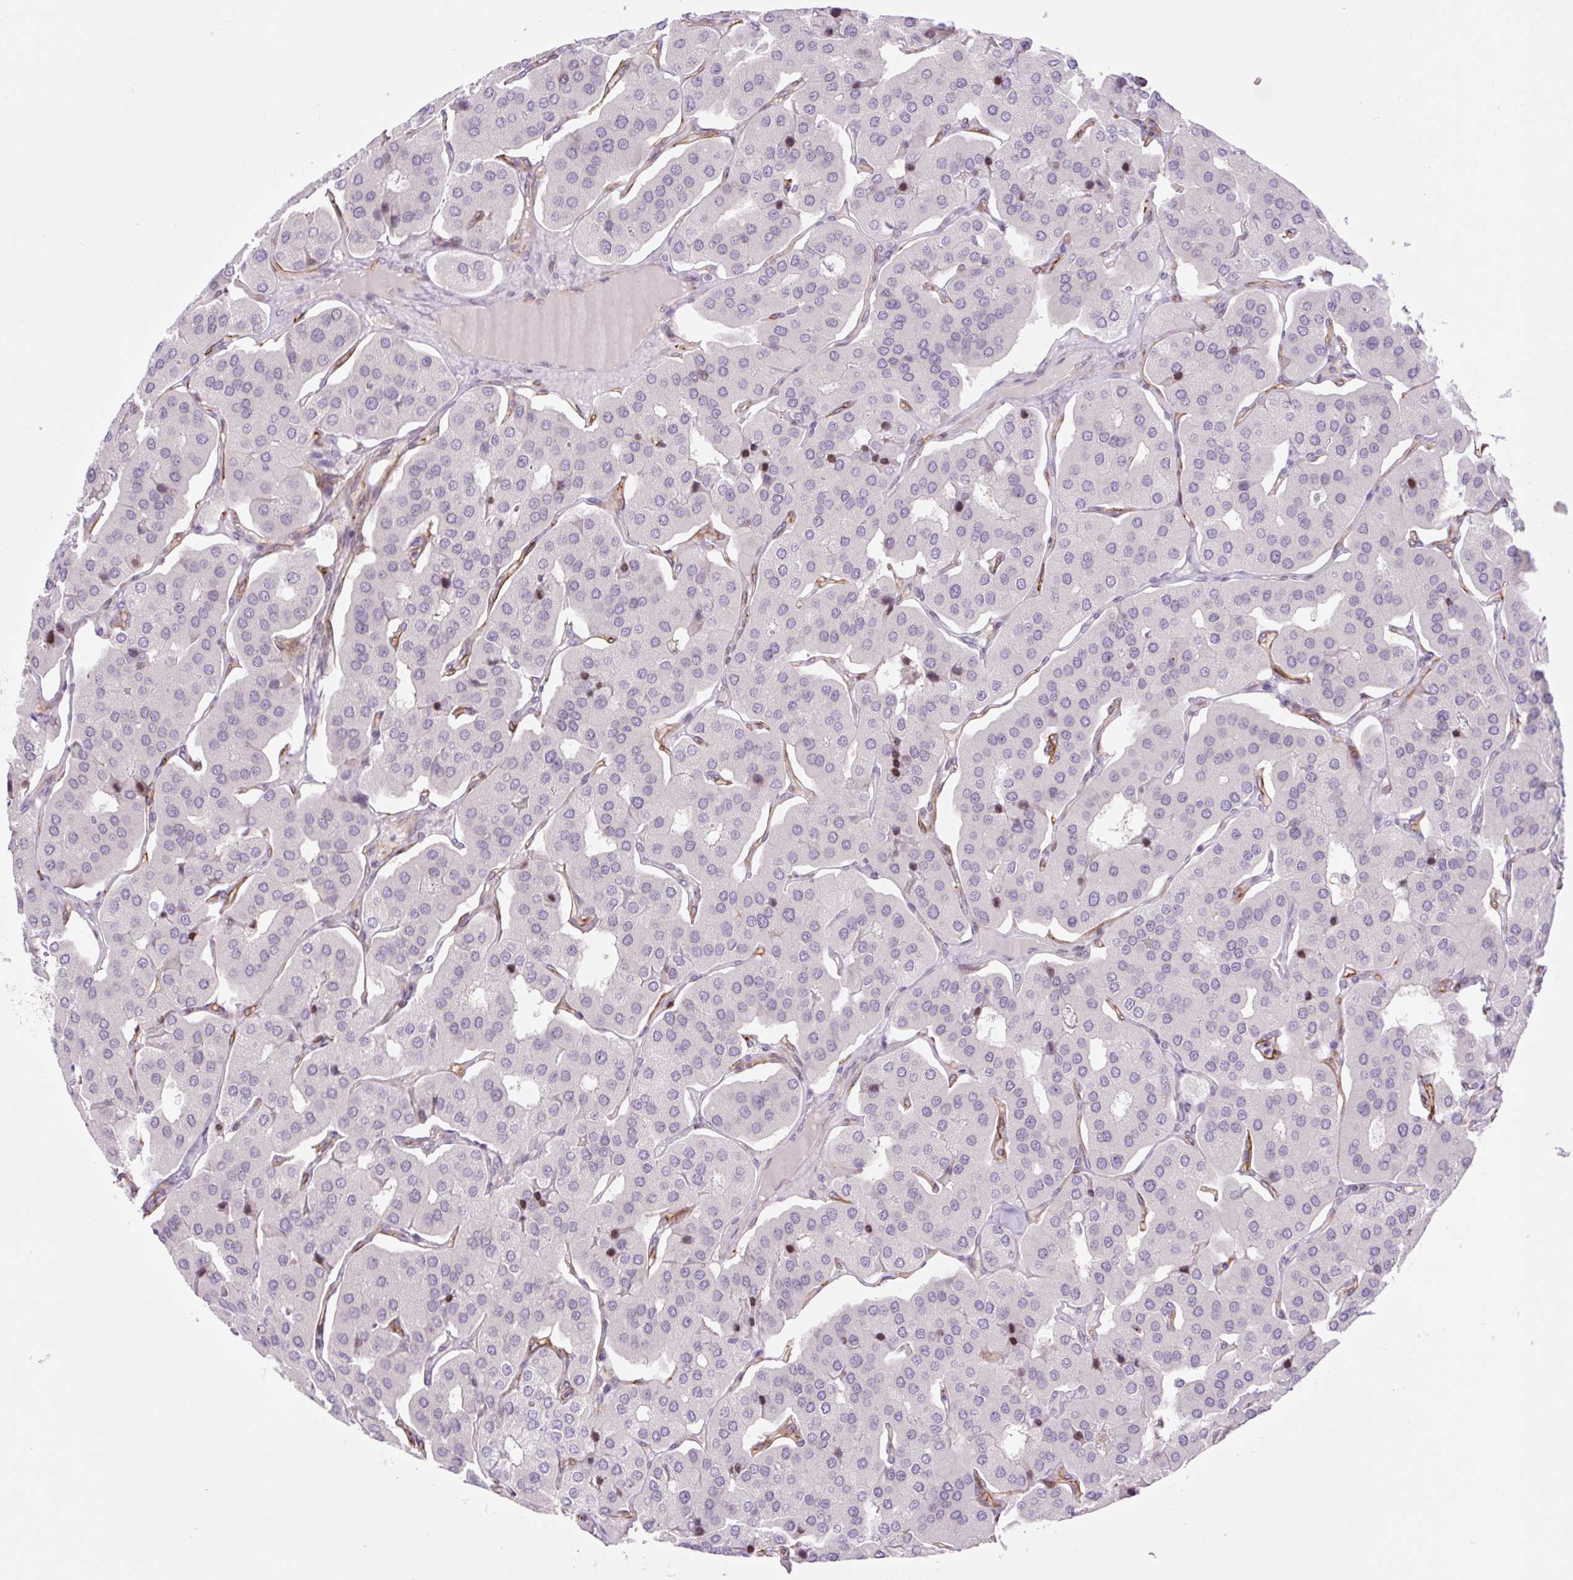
{"staining": {"intensity": "negative", "quantity": "none", "location": "none"}, "tissue": "parathyroid gland", "cell_type": "Glandular cells", "image_type": "normal", "snomed": [{"axis": "morphology", "description": "Normal tissue, NOS"}, {"axis": "morphology", "description": "Adenoma, NOS"}, {"axis": "topography", "description": "Parathyroid gland"}], "caption": "Immunohistochemistry image of normal parathyroid gland: parathyroid gland stained with DAB demonstrates no significant protein staining in glandular cells. (DAB immunohistochemistry with hematoxylin counter stain).", "gene": "ENSG00000268750", "patient": {"sex": "female", "age": 86}}